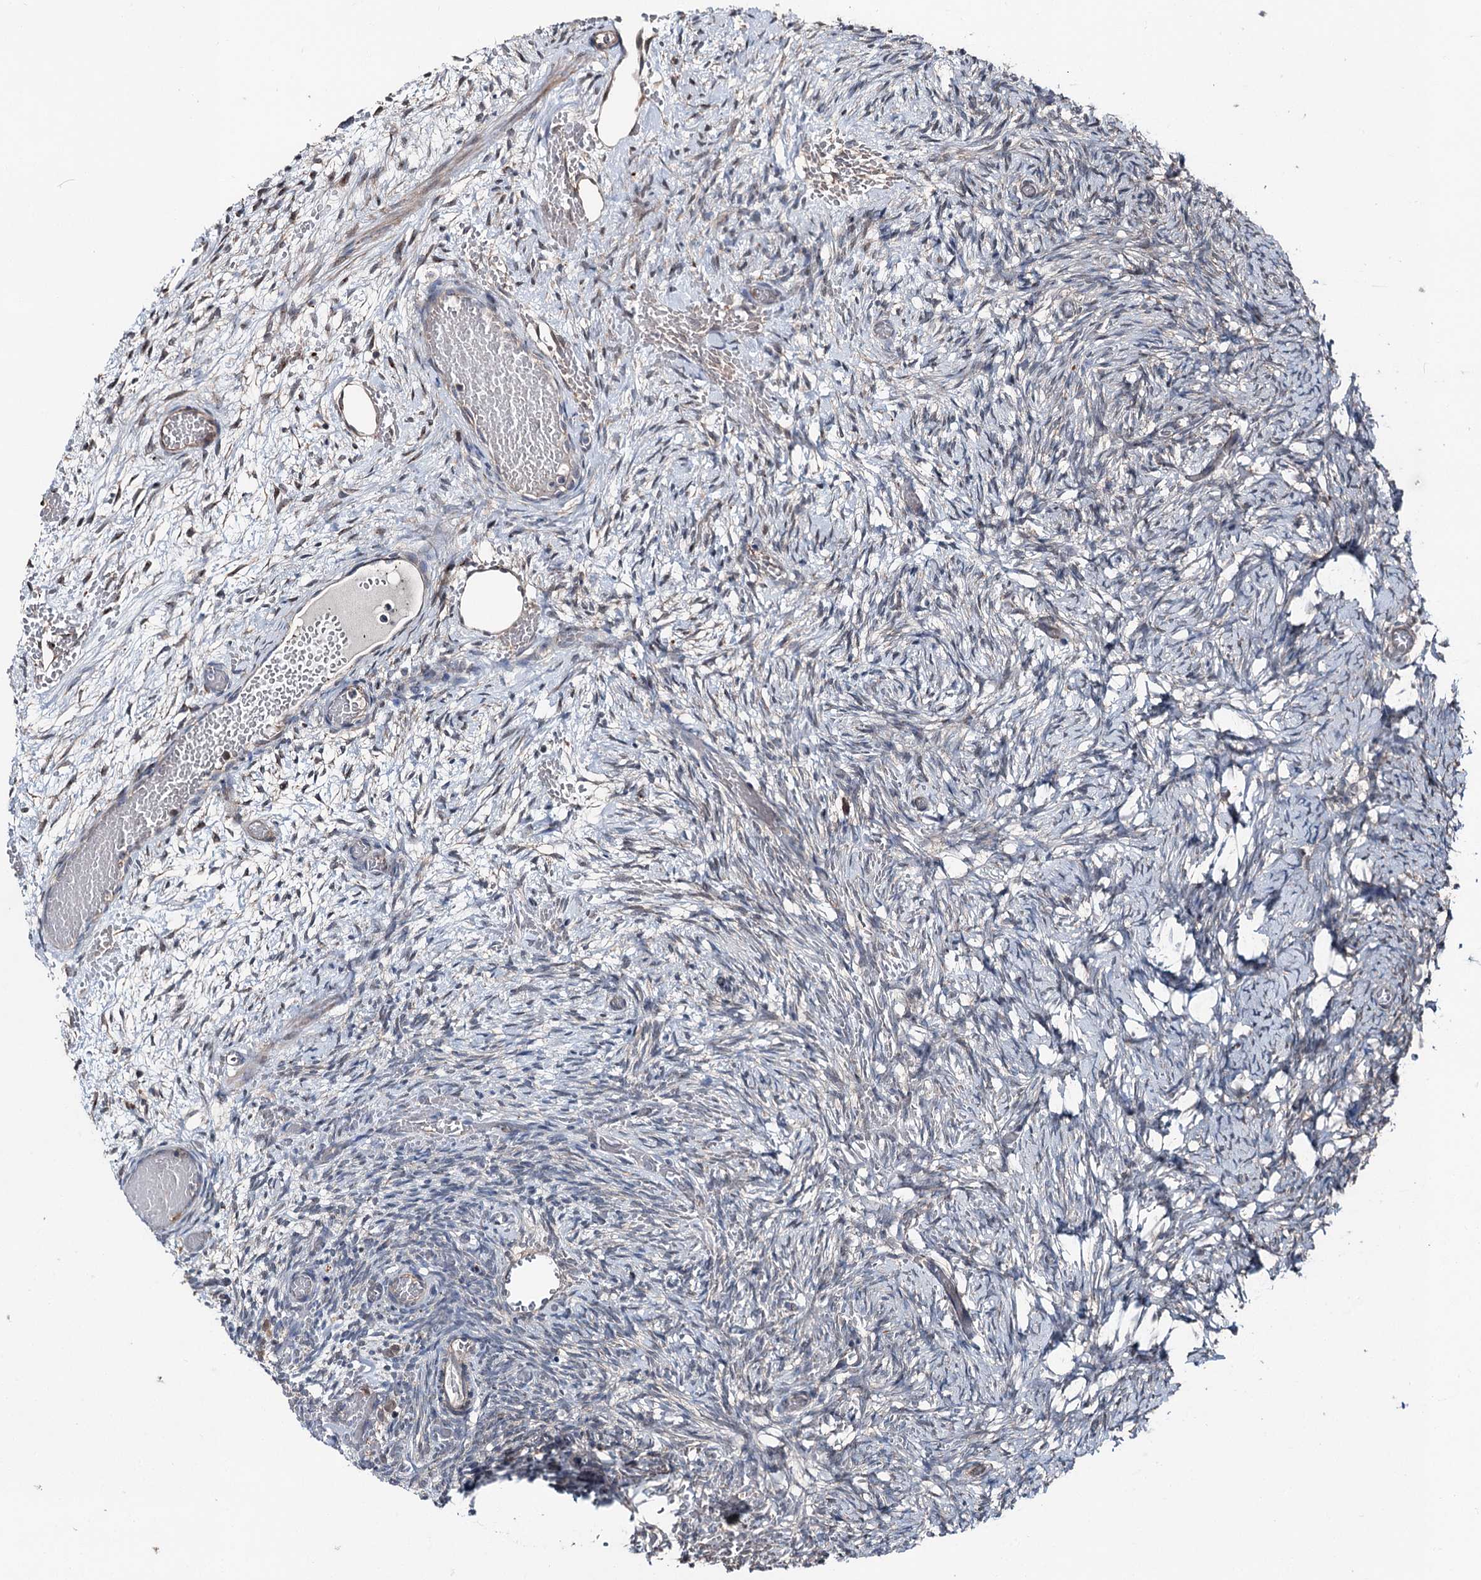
{"staining": {"intensity": "negative", "quantity": "none", "location": "none"}, "tissue": "ovary", "cell_type": "Ovarian stroma cells", "image_type": "normal", "snomed": [{"axis": "morphology", "description": "Adenocarcinoma, NOS"}, {"axis": "topography", "description": "Endometrium"}], "caption": "Ovarian stroma cells show no significant protein expression in normal ovary. (DAB (3,3'-diaminobenzidine) IHC with hematoxylin counter stain).", "gene": "PSMD13", "patient": {"sex": "female", "age": 32}}